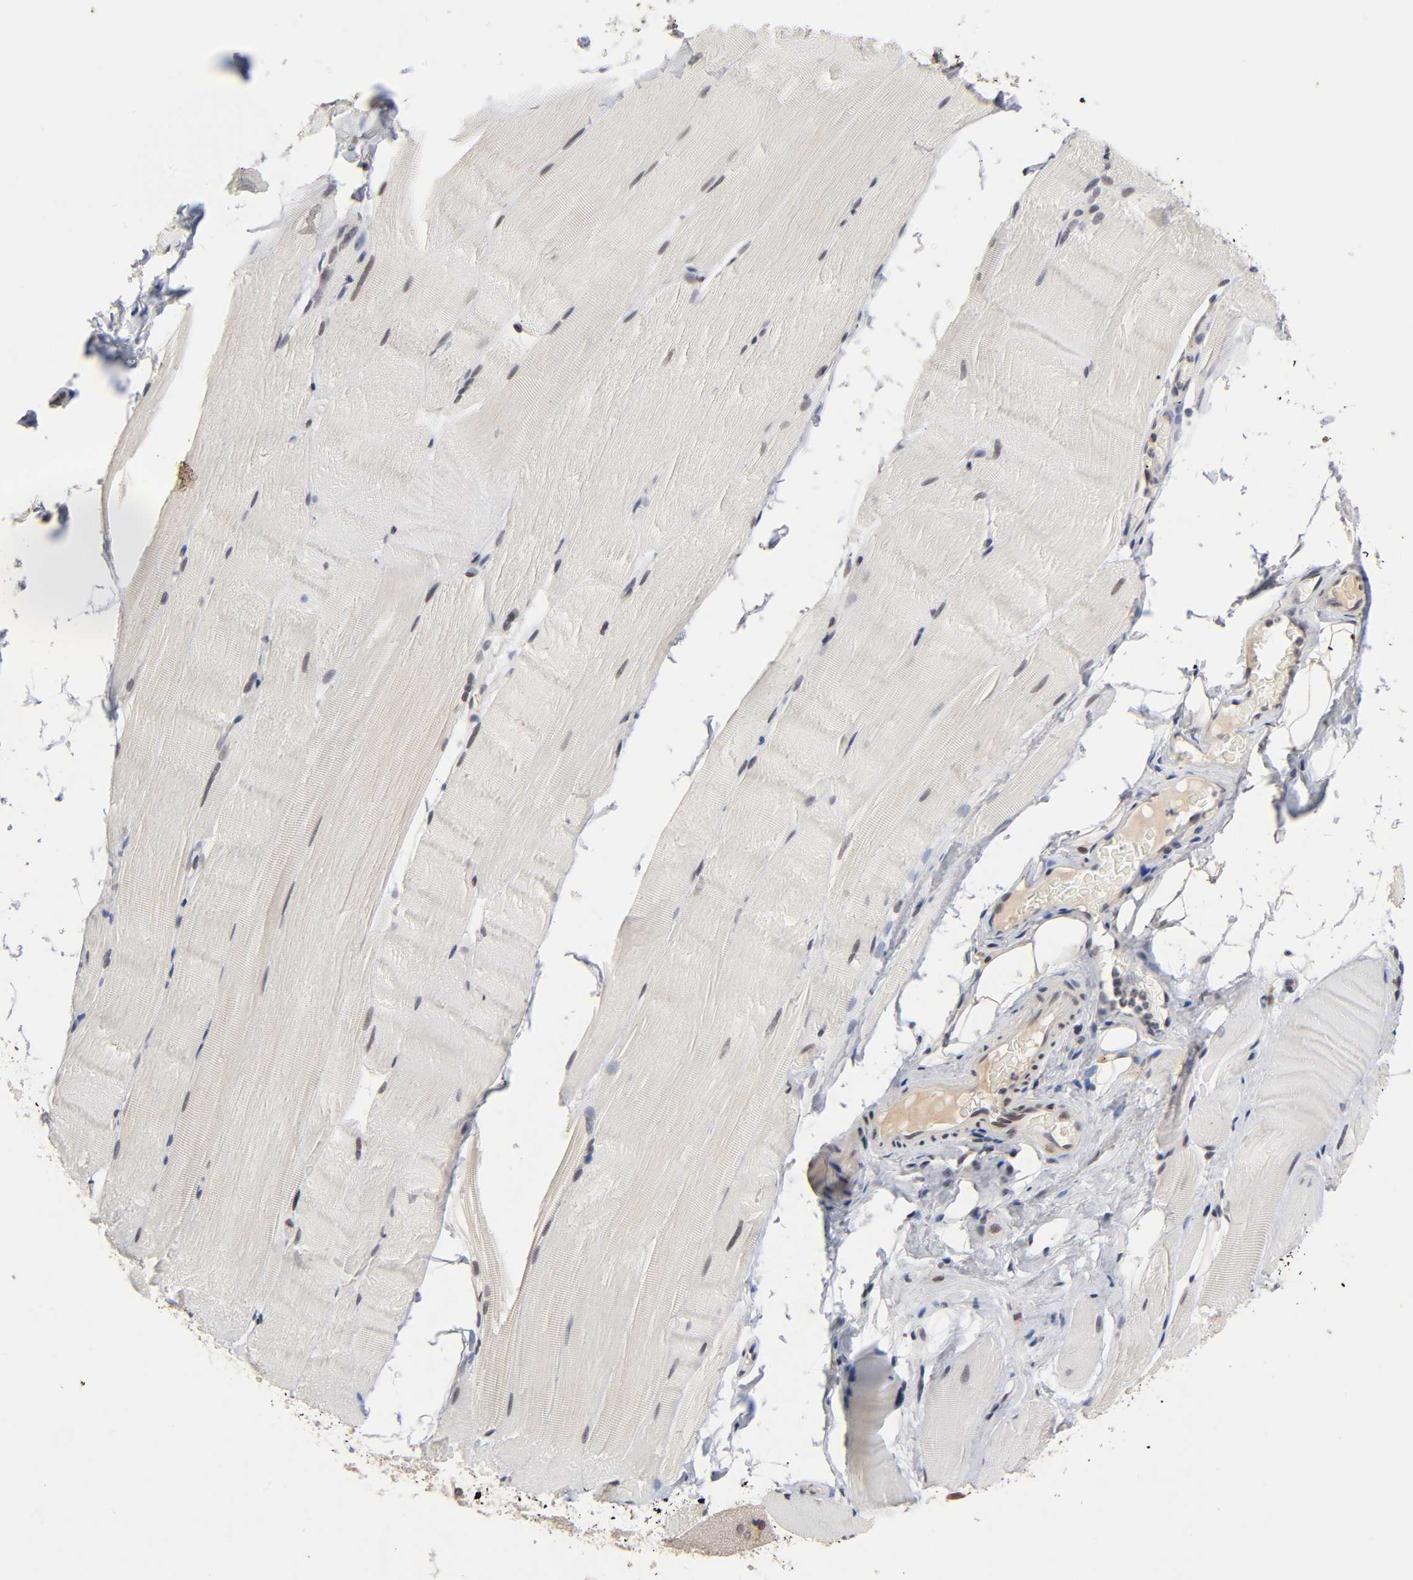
{"staining": {"intensity": "weak", "quantity": "<25%", "location": "nuclear"}, "tissue": "skeletal muscle", "cell_type": "Myocytes", "image_type": "normal", "snomed": [{"axis": "morphology", "description": "Normal tissue, NOS"}, {"axis": "topography", "description": "Skeletal muscle"}, {"axis": "topography", "description": "Parathyroid gland"}], "caption": "Unremarkable skeletal muscle was stained to show a protein in brown. There is no significant expression in myocytes. (Stains: DAB (3,3'-diaminobenzidine) IHC with hematoxylin counter stain, Microscopy: brightfield microscopy at high magnification).", "gene": "EP300", "patient": {"sex": "female", "age": 37}}